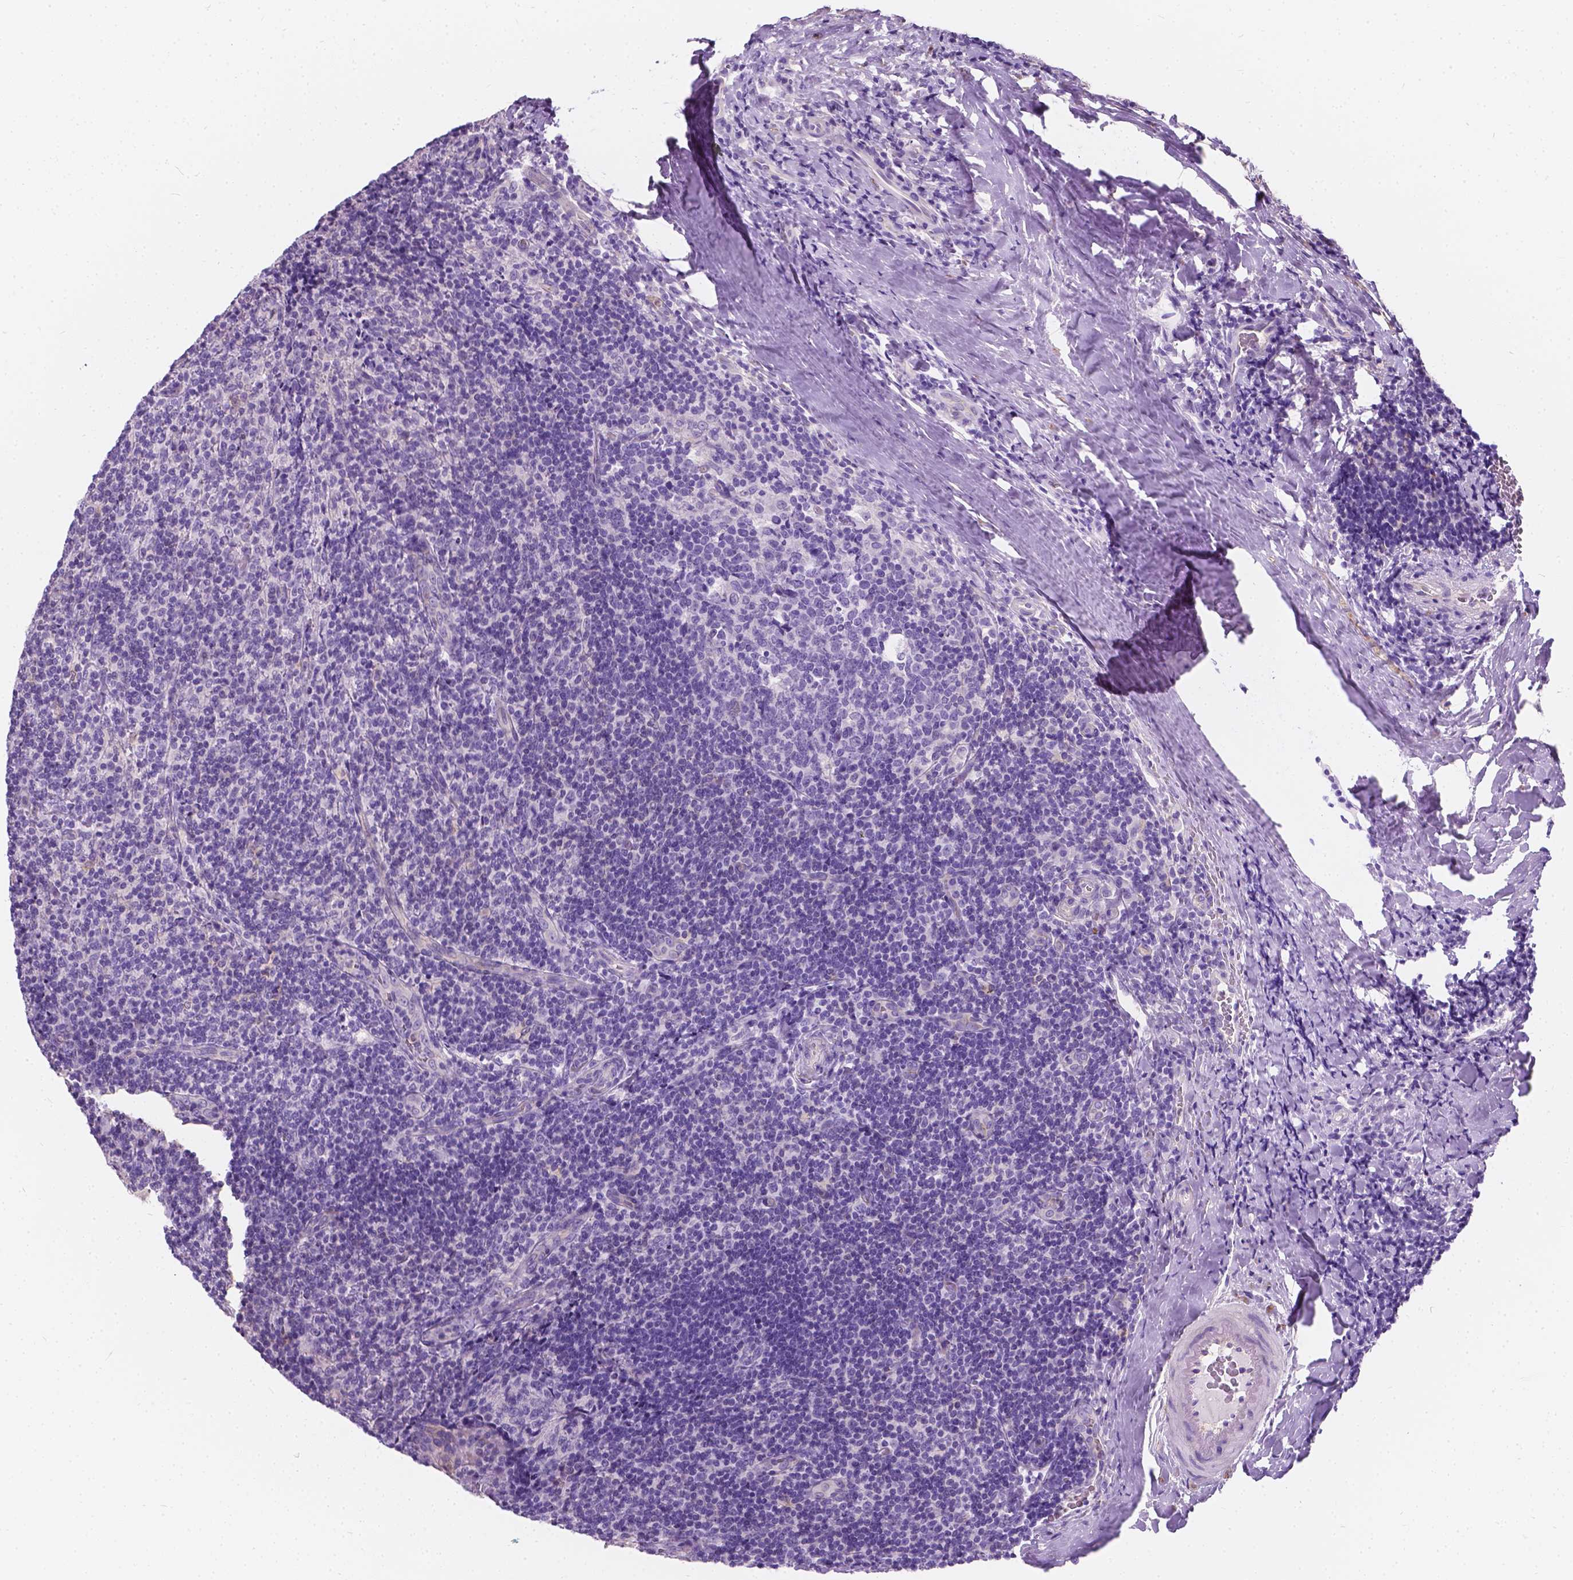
{"staining": {"intensity": "negative", "quantity": "none", "location": "none"}, "tissue": "tonsil", "cell_type": "Germinal center cells", "image_type": "normal", "snomed": [{"axis": "morphology", "description": "Normal tissue, NOS"}, {"axis": "topography", "description": "Tonsil"}], "caption": "Histopathology image shows no protein positivity in germinal center cells of normal tonsil.", "gene": "GNAO1", "patient": {"sex": "male", "age": 17}}